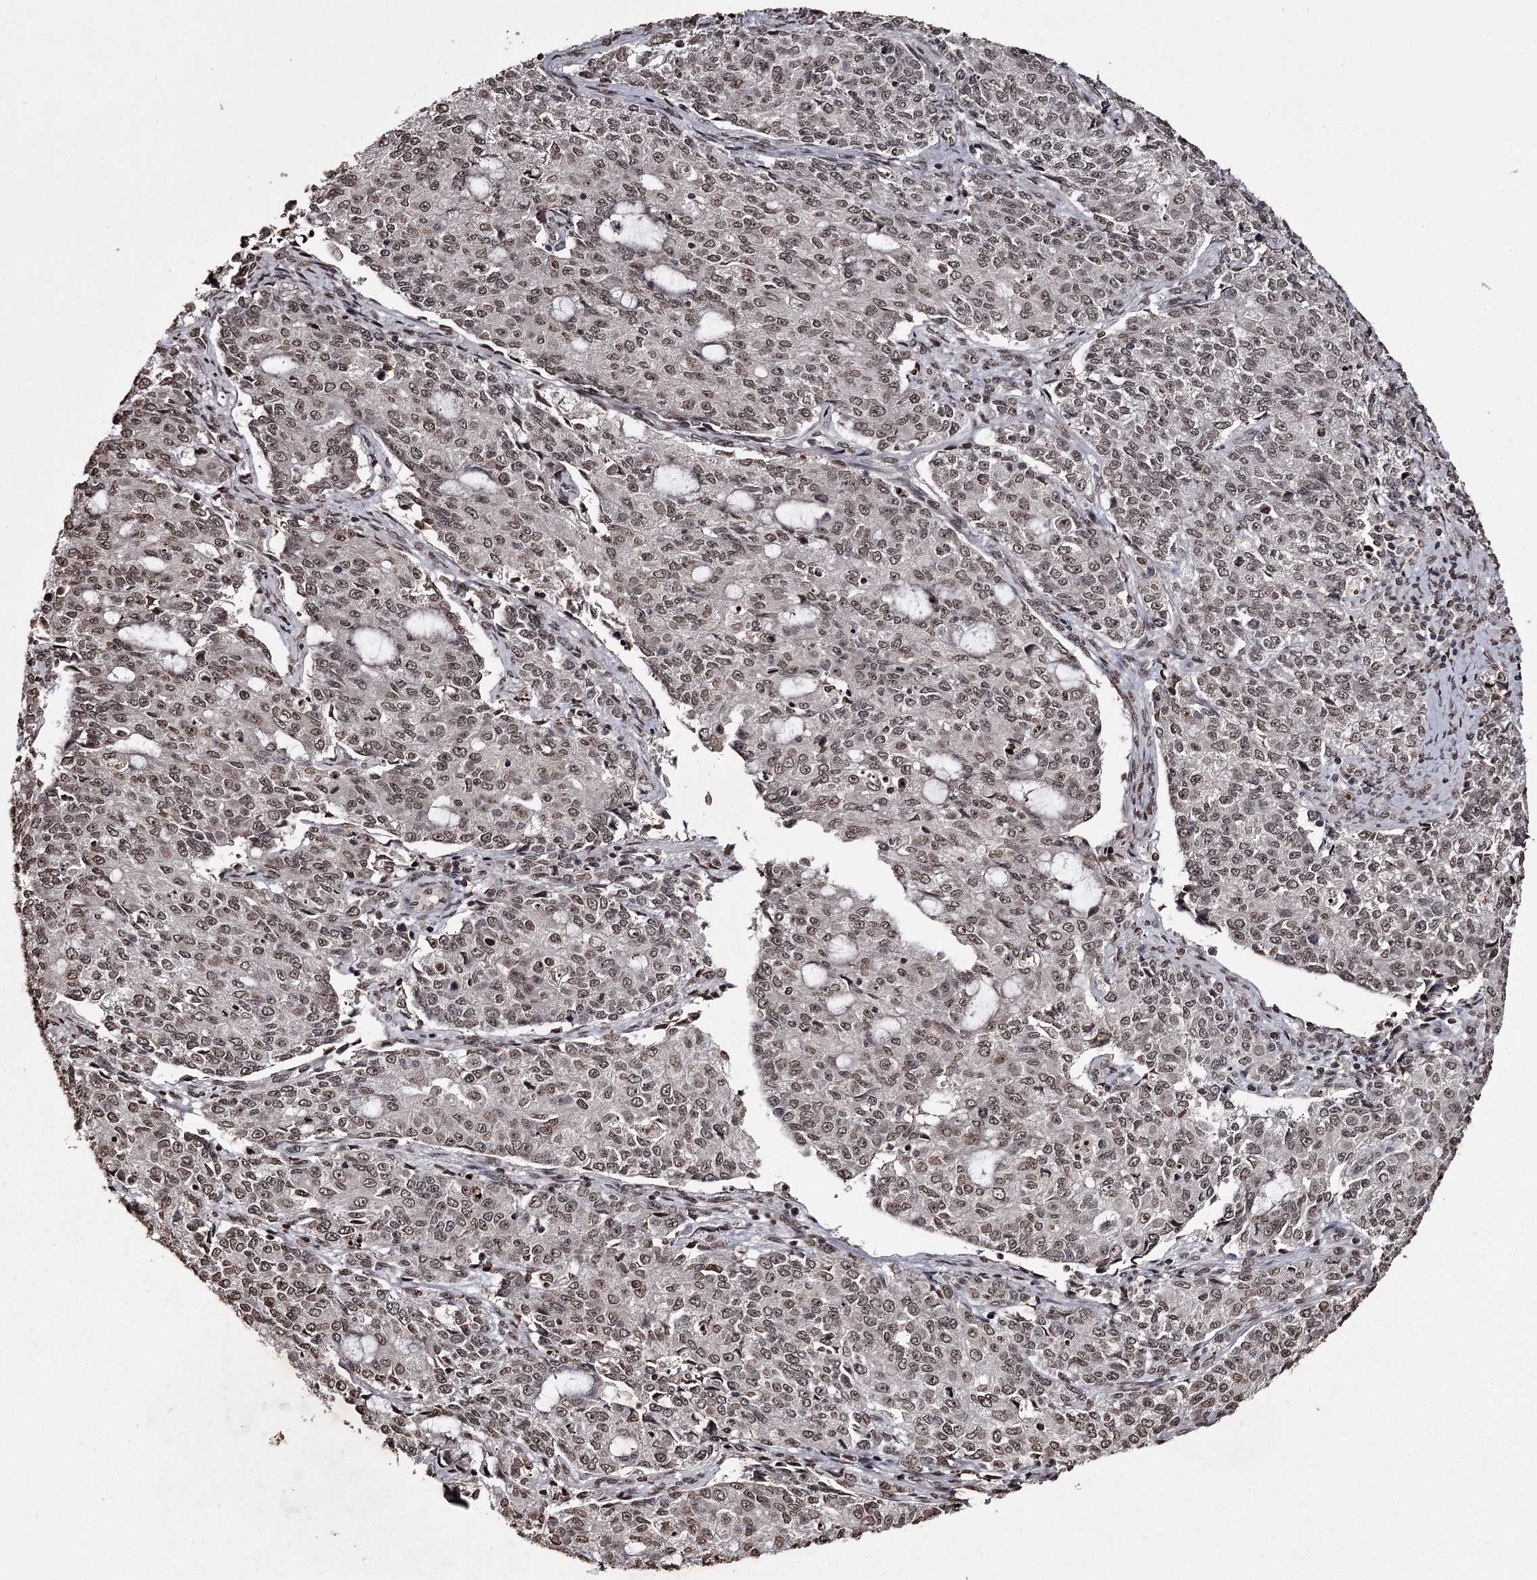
{"staining": {"intensity": "moderate", "quantity": ">75%", "location": "nuclear"}, "tissue": "endometrial cancer", "cell_type": "Tumor cells", "image_type": "cancer", "snomed": [{"axis": "morphology", "description": "Adenocarcinoma, NOS"}, {"axis": "topography", "description": "Endometrium"}], "caption": "Brown immunohistochemical staining in human endometrial cancer demonstrates moderate nuclear positivity in approximately >75% of tumor cells. The protein is stained brown, and the nuclei are stained in blue (DAB IHC with brightfield microscopy, high magnification).", "gene": "THYN1", "patient": {"sex": "female", "age": 50}}